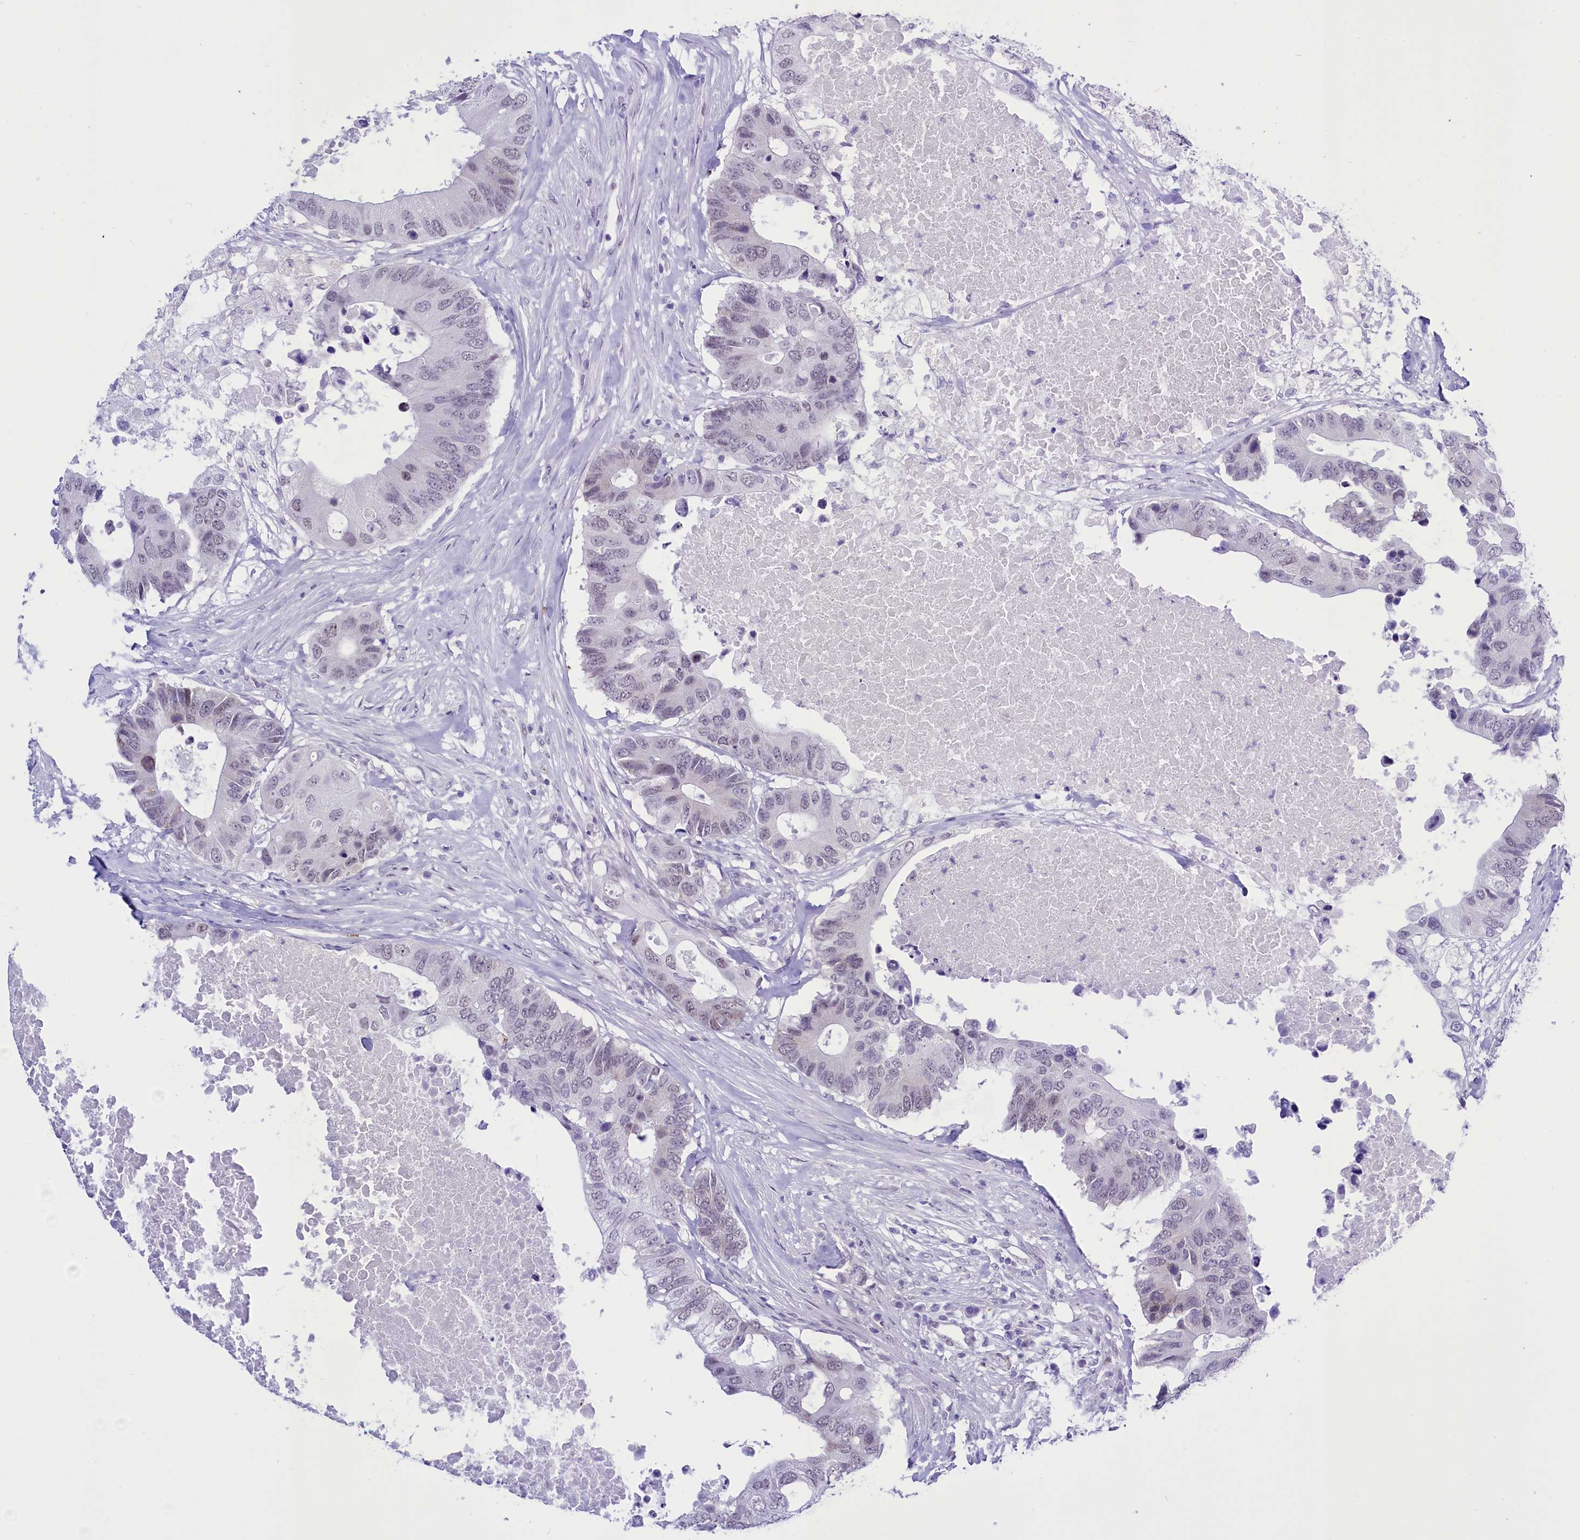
{"staining": {"intensity": "weak", "quantity": "<25%", "location": "nuclear"}, "tissue": "colorectal cancer", "cell_type": "Tumor cells", "image_type": "cancer", "snomed": [{"axis": "morphology", "description": "Adenocarcinoma, NOS"}, {"axis": "topography", "description": "Colon"}], "caption": "An immunohistochemistry photomicrograph of colorectal adenocarcinoma is shown. There is no staining in tumor cells of colorectal adenocarcinoma.", "gene": "RPS6KB1", "patient": {"sex": "male", "age": 71}}